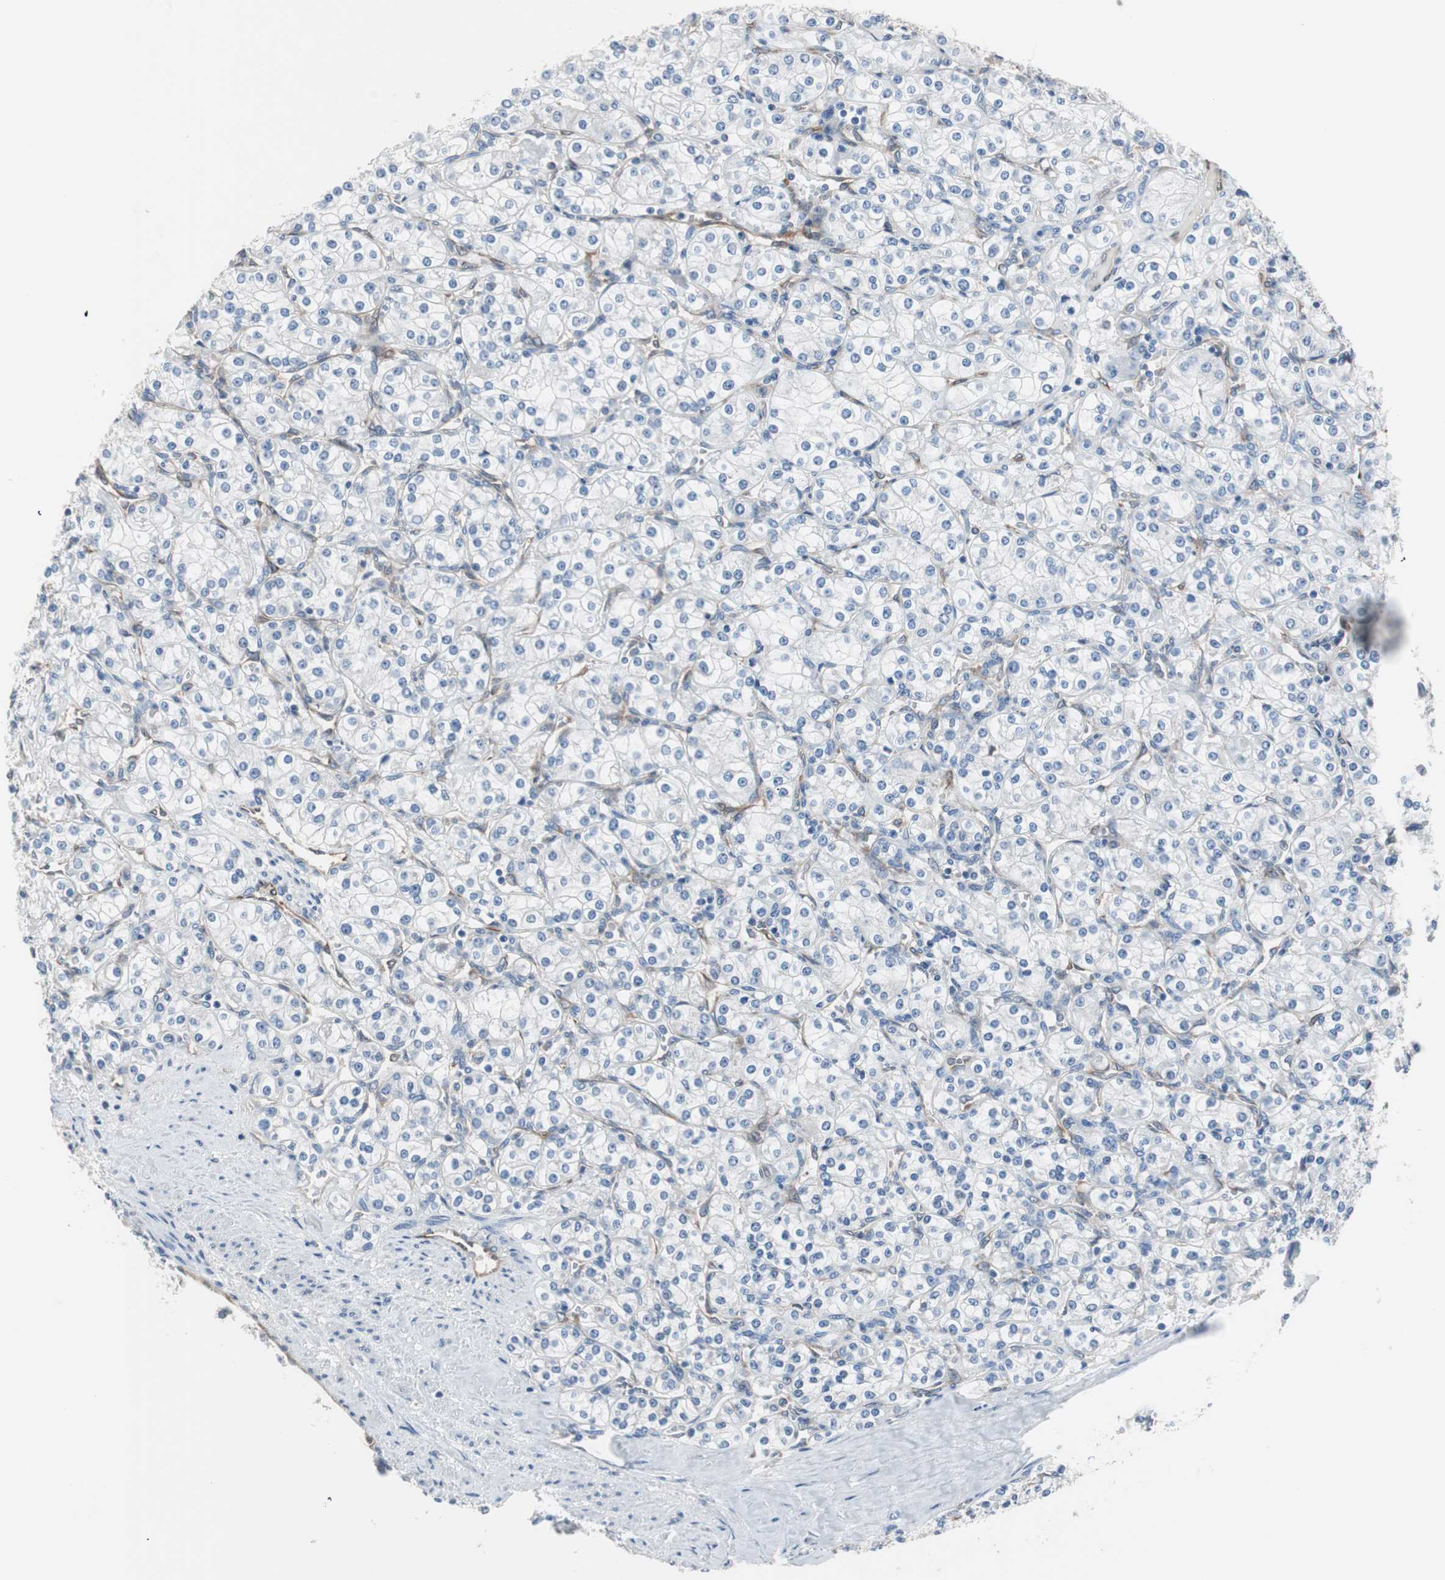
{"staining": {"intensity": "negative", "quantity": "none", "location": "none"}, "tissue": "renal cancer", "cell_type": "Tumor cells", "image_type": "cancer", "snomed": [{"axis": "morphology", "description": "Adenocarcinoma, NOS"}, {"axis": "topography", "description": "Kidney"}], "caption": "This is a histopathology image of immunohistochemistry (IHC) staining of renal cancer, which shows no staining in tumor cells.", "gene": "SWAP70", "patient": {"sex": "male", "age": 77}}